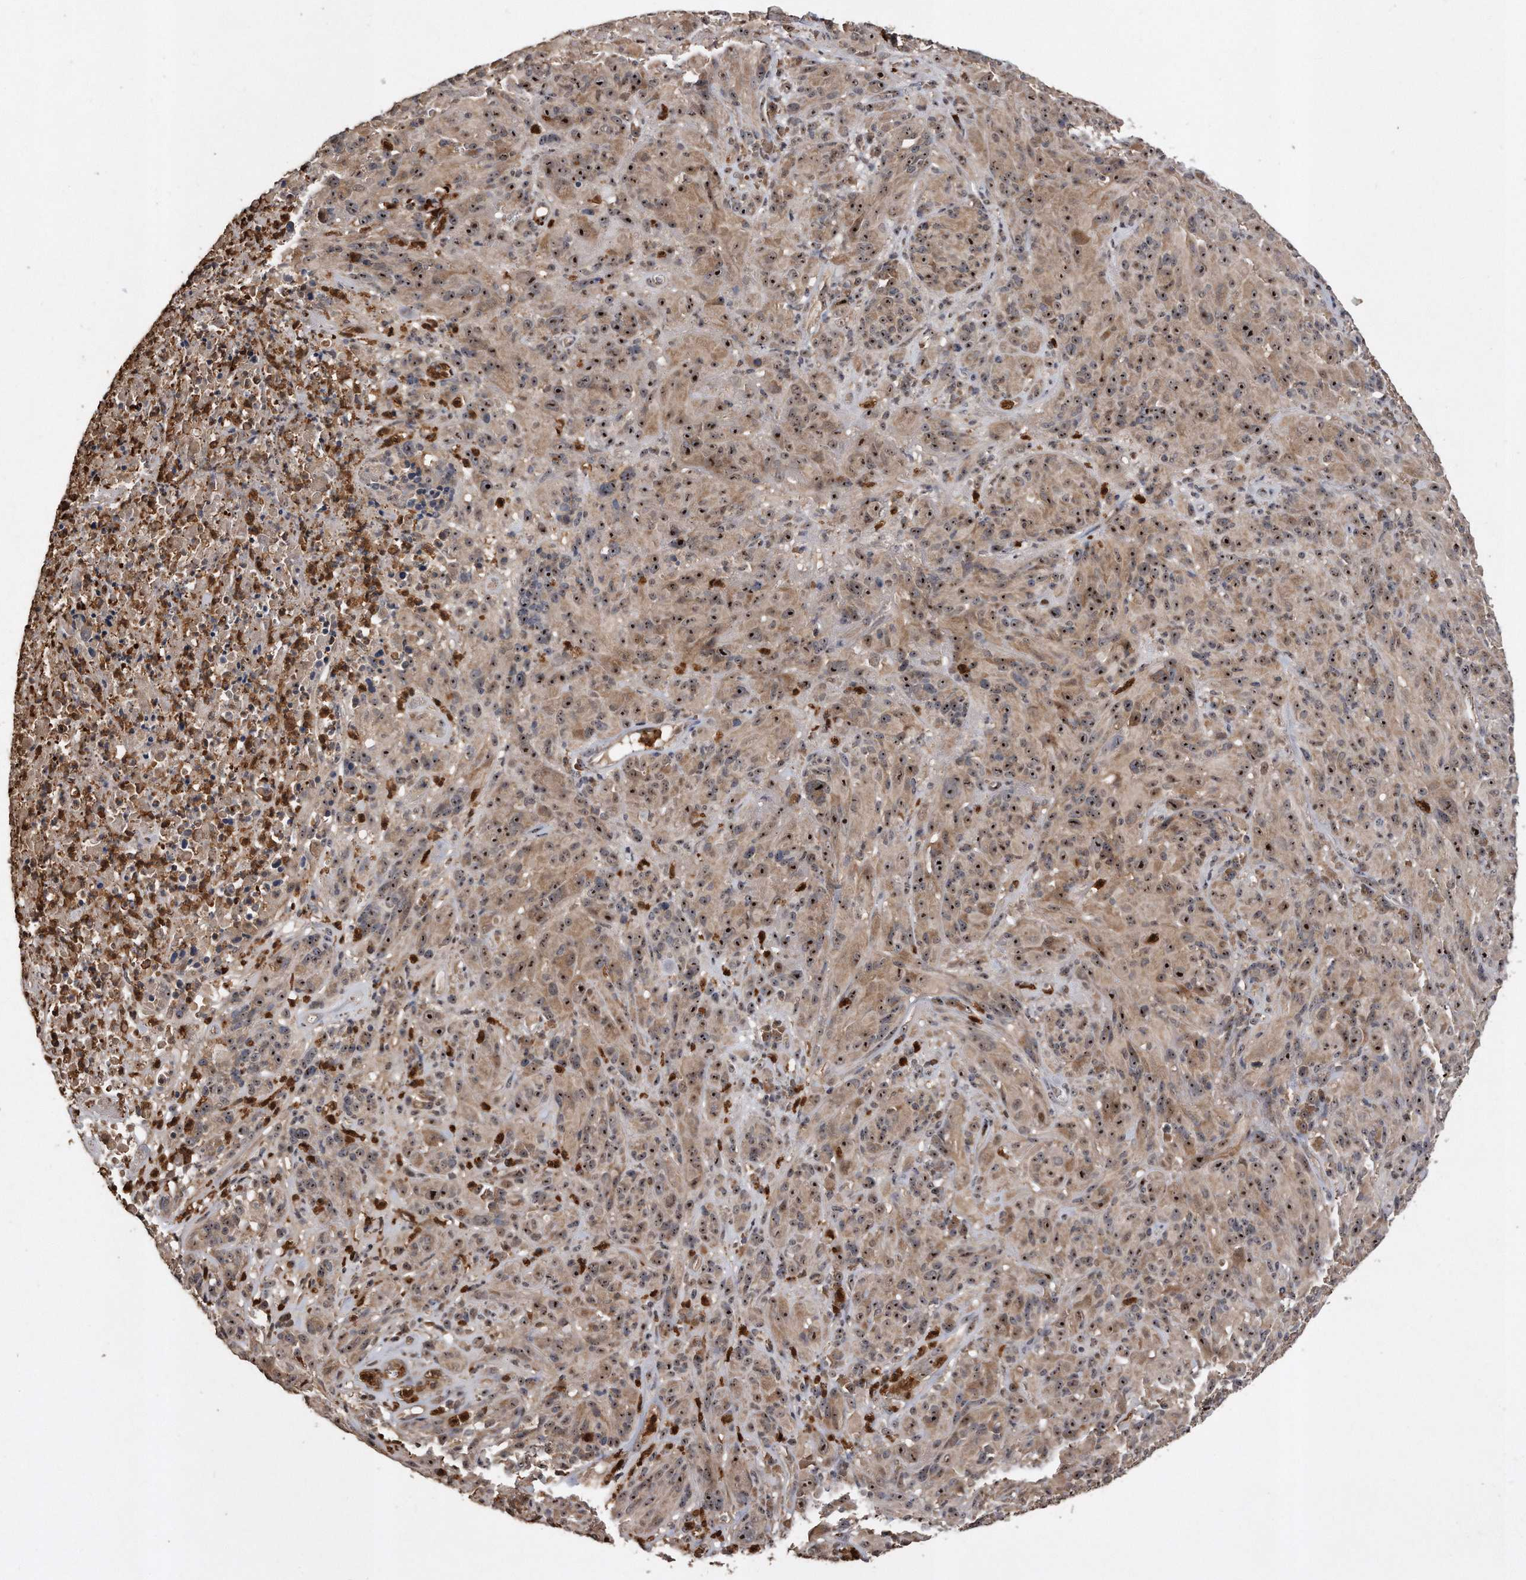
{"staining": {"intensity": "moderate", "quantity": ">75%", "location": "cytoplasmic/membranous,nuclear"}, "tissue": "melanoma", "cell_type": "Tumor cells", "image_type": "cancer", "snomed": [{"axis": "morphology", "description": "Malignant melanoma, NOS"}, {"axis": "topography", "description": "Skin of head"}], "caption": "This image exhibits immunohistochemistry (IHC) staining of malignant melanoma, with medium moderate cytoplasmic/membranous and nuclear expression in about >75% of tumor cells.", "gene": "PELO", "patient": {"sex": "male", "age": 96}}